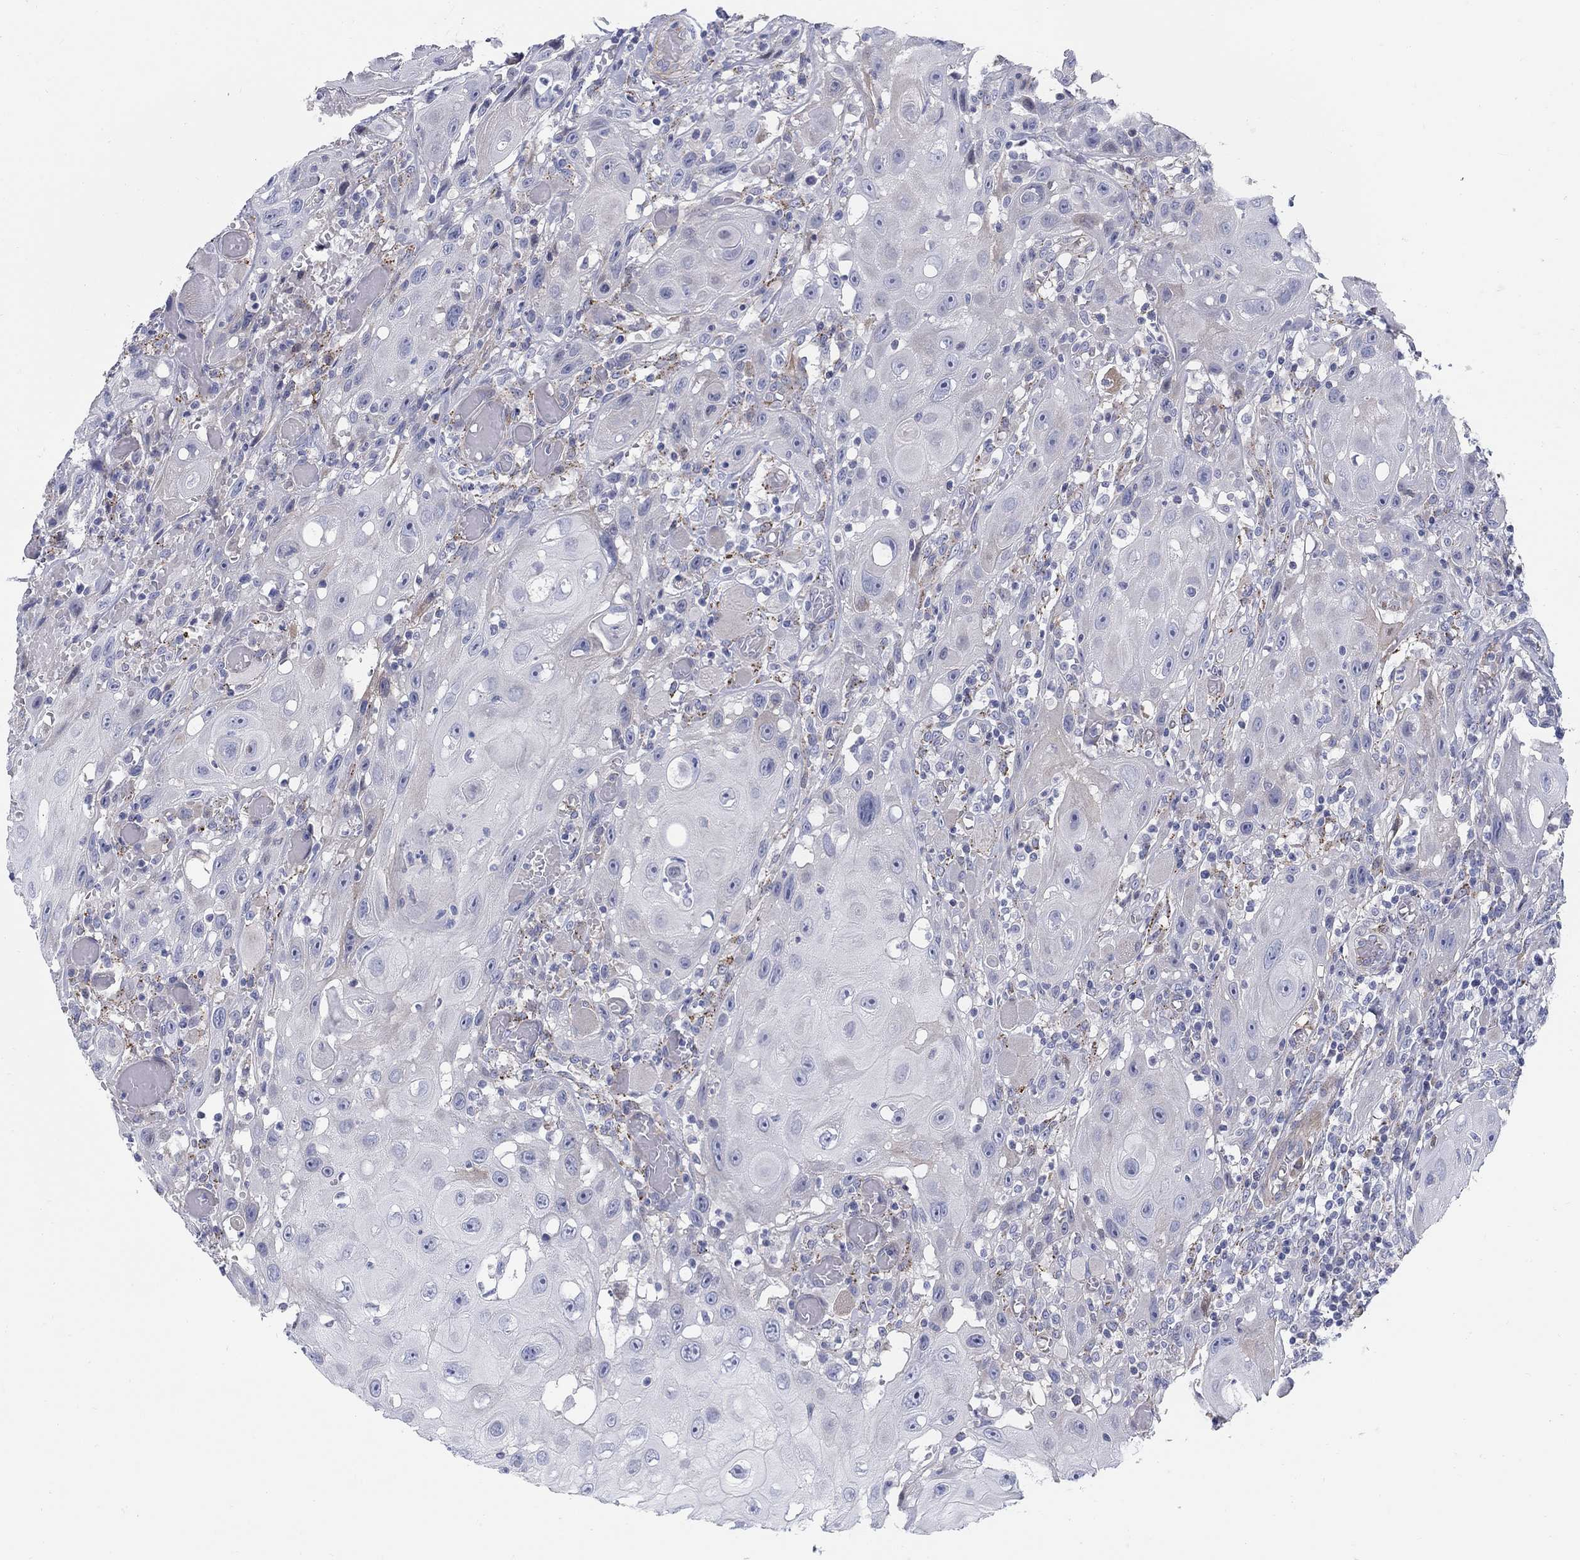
{"staining": {"intensity": "negative", "quantity": "none", "location": "none"}, "tissue": "head and neck cancer", "cell_type": "Tumor cells", "image_type": "cancer", "snomed": [{"axis": "morphology", "description": "Normal tissue, NOS"}, {"axis": "morphology", "description": "Squamous cell carcinoma, NOS"}, {"axis": "topography", "description": "Oral tissue"}, {"axis": "topography", "description": "Head-Neck"}], "caption": "A high-resolution photomicrograph shows IHC staining of head and neck cancer, which displays no significant staining in tumor cells. Nuclei are stained in blue.", "gene": "HEATR4", "patient": {"sex": "male", "age": 71}}